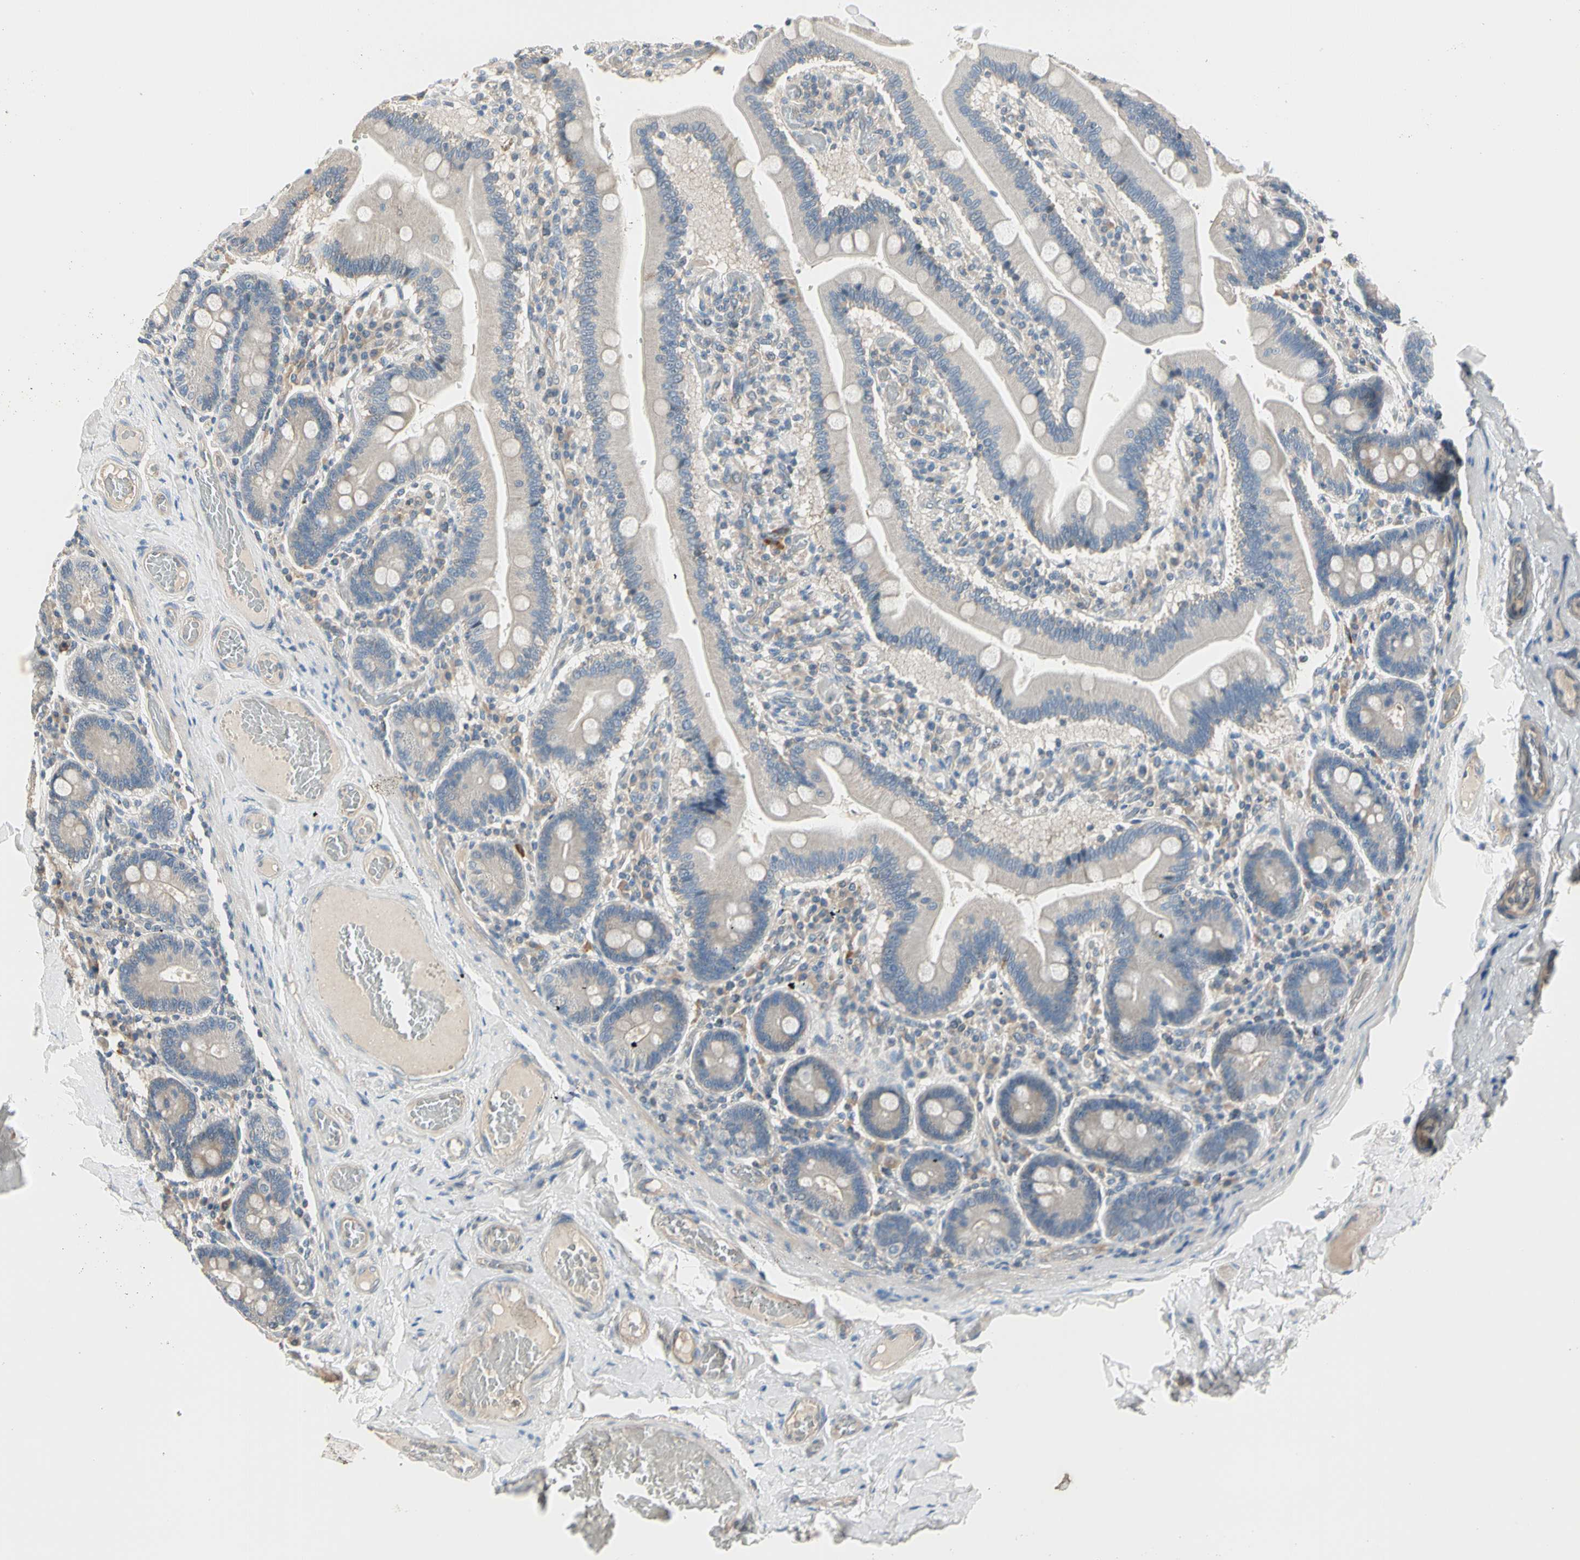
{"staining": {"intensity": "weak", "quantity": ">75%", "location": "cytoplasmic/membranous"}, "tissue": "duodenum", "cell_type": "Glandular cells", "image_type": "normal", "snomed": [{"axis": "morphology", "description": "Normal tissue, NOS"}, {"axis": "topography", "description": "Duodenum"}], "caption": "Immunohistochemical staining of normal duodenum exhibits low levels of weak cytoplasmic/membranous positivity in approximately >75% of glandular cells.", "gene": "GPR153", "patient": {"sex": "male", "age": 66}}